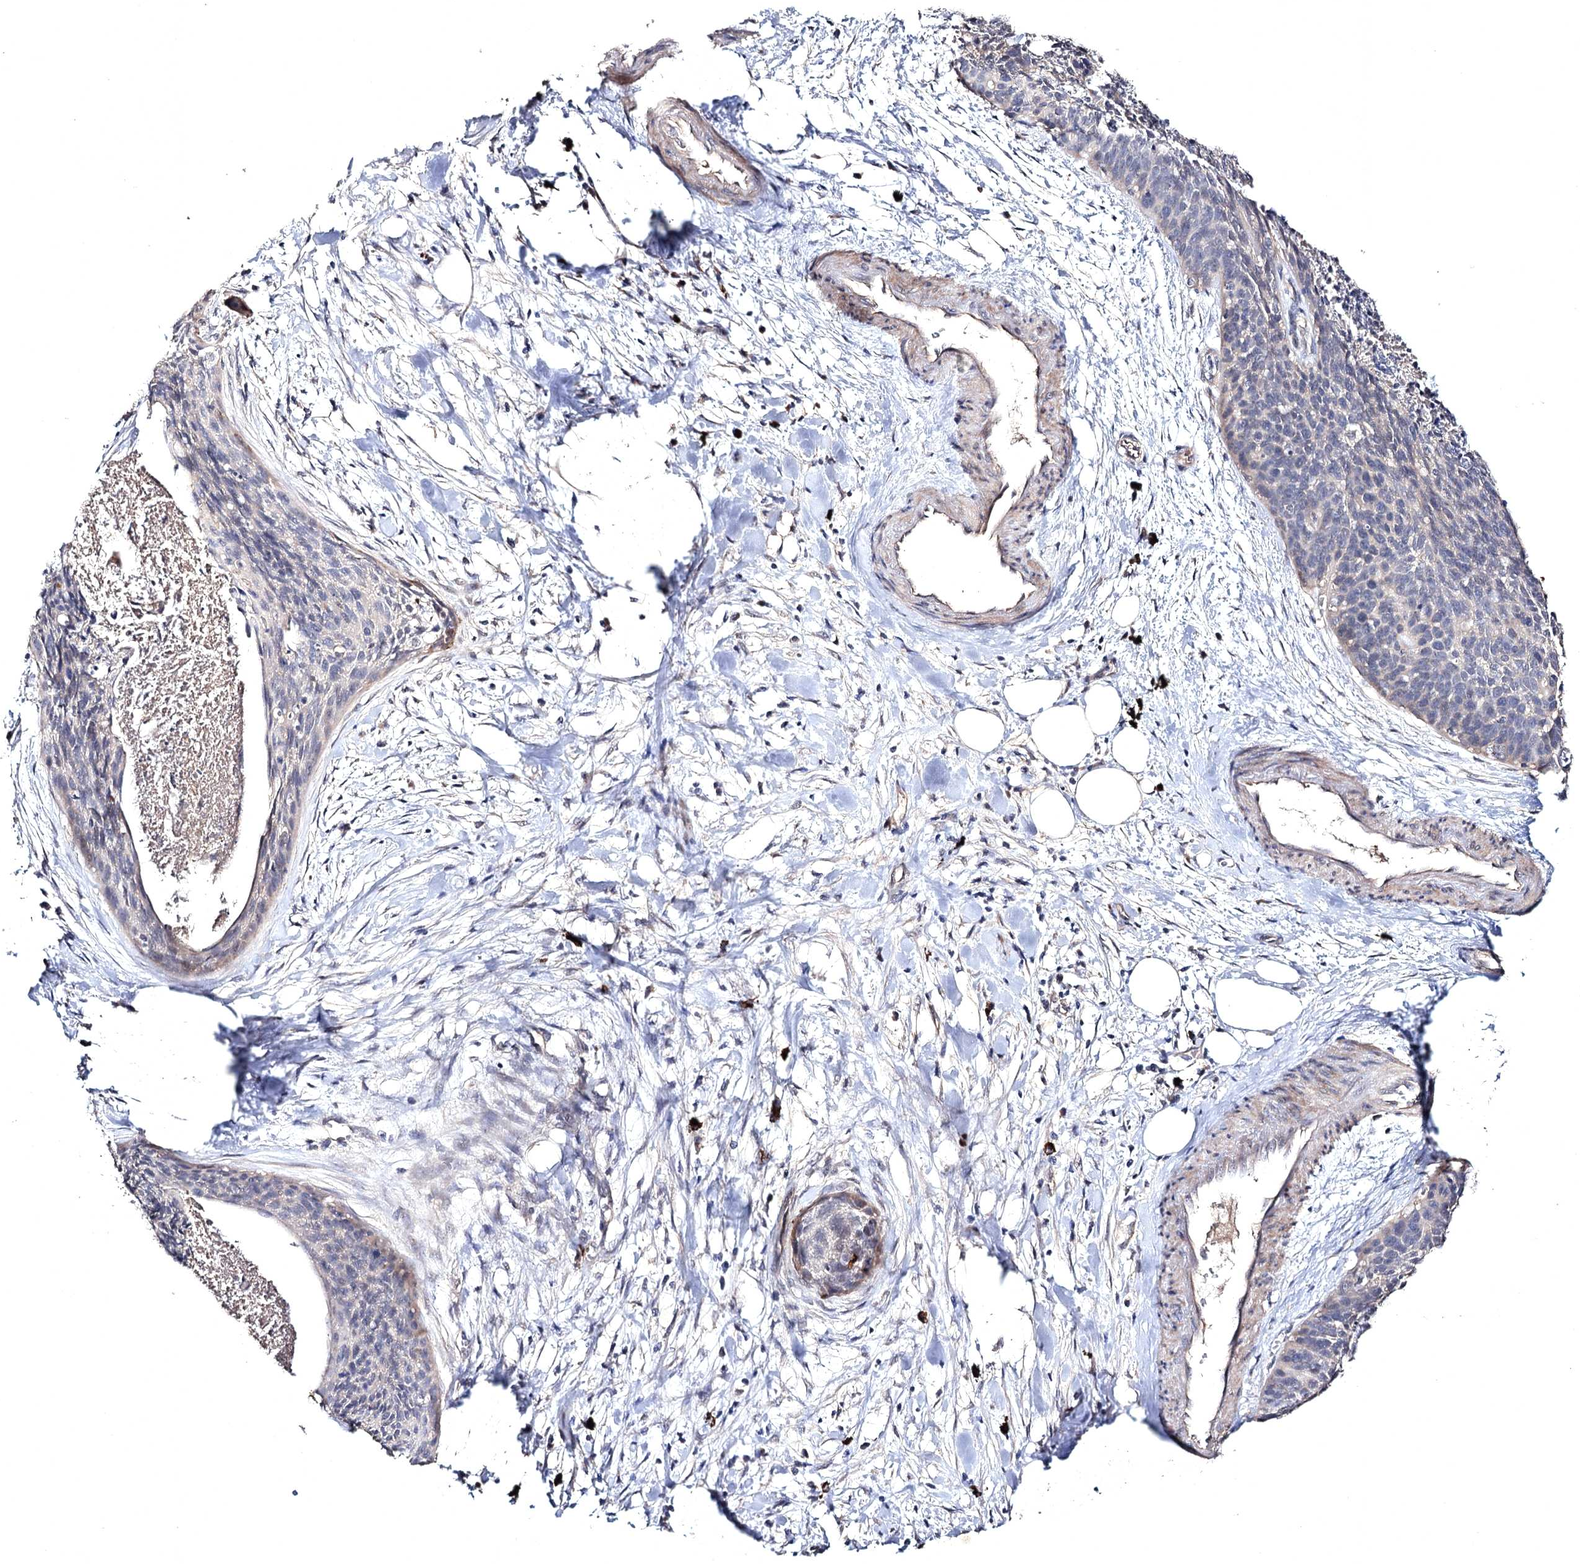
{"staining": {"intensity": "weak", "quantity": "<25%", "location": "cytoplasmic/membranous"}, "tissue": "cervical cancer", "cell_type": "Tumor cells", "image_type": "cancer", "snomed": [{"axis": "morphology", "description": "Squamous cell carcinoma, NOS"}, {"axis": "topography", "description": "Cervix"}], "caption": "This is an immunohistochemistry micrograph of human squamous cell carcinoma (cervical). There is no expression in tumor cells.", "gene": "SEMA4G", "patient": {"sex": "female", "age": 55}}